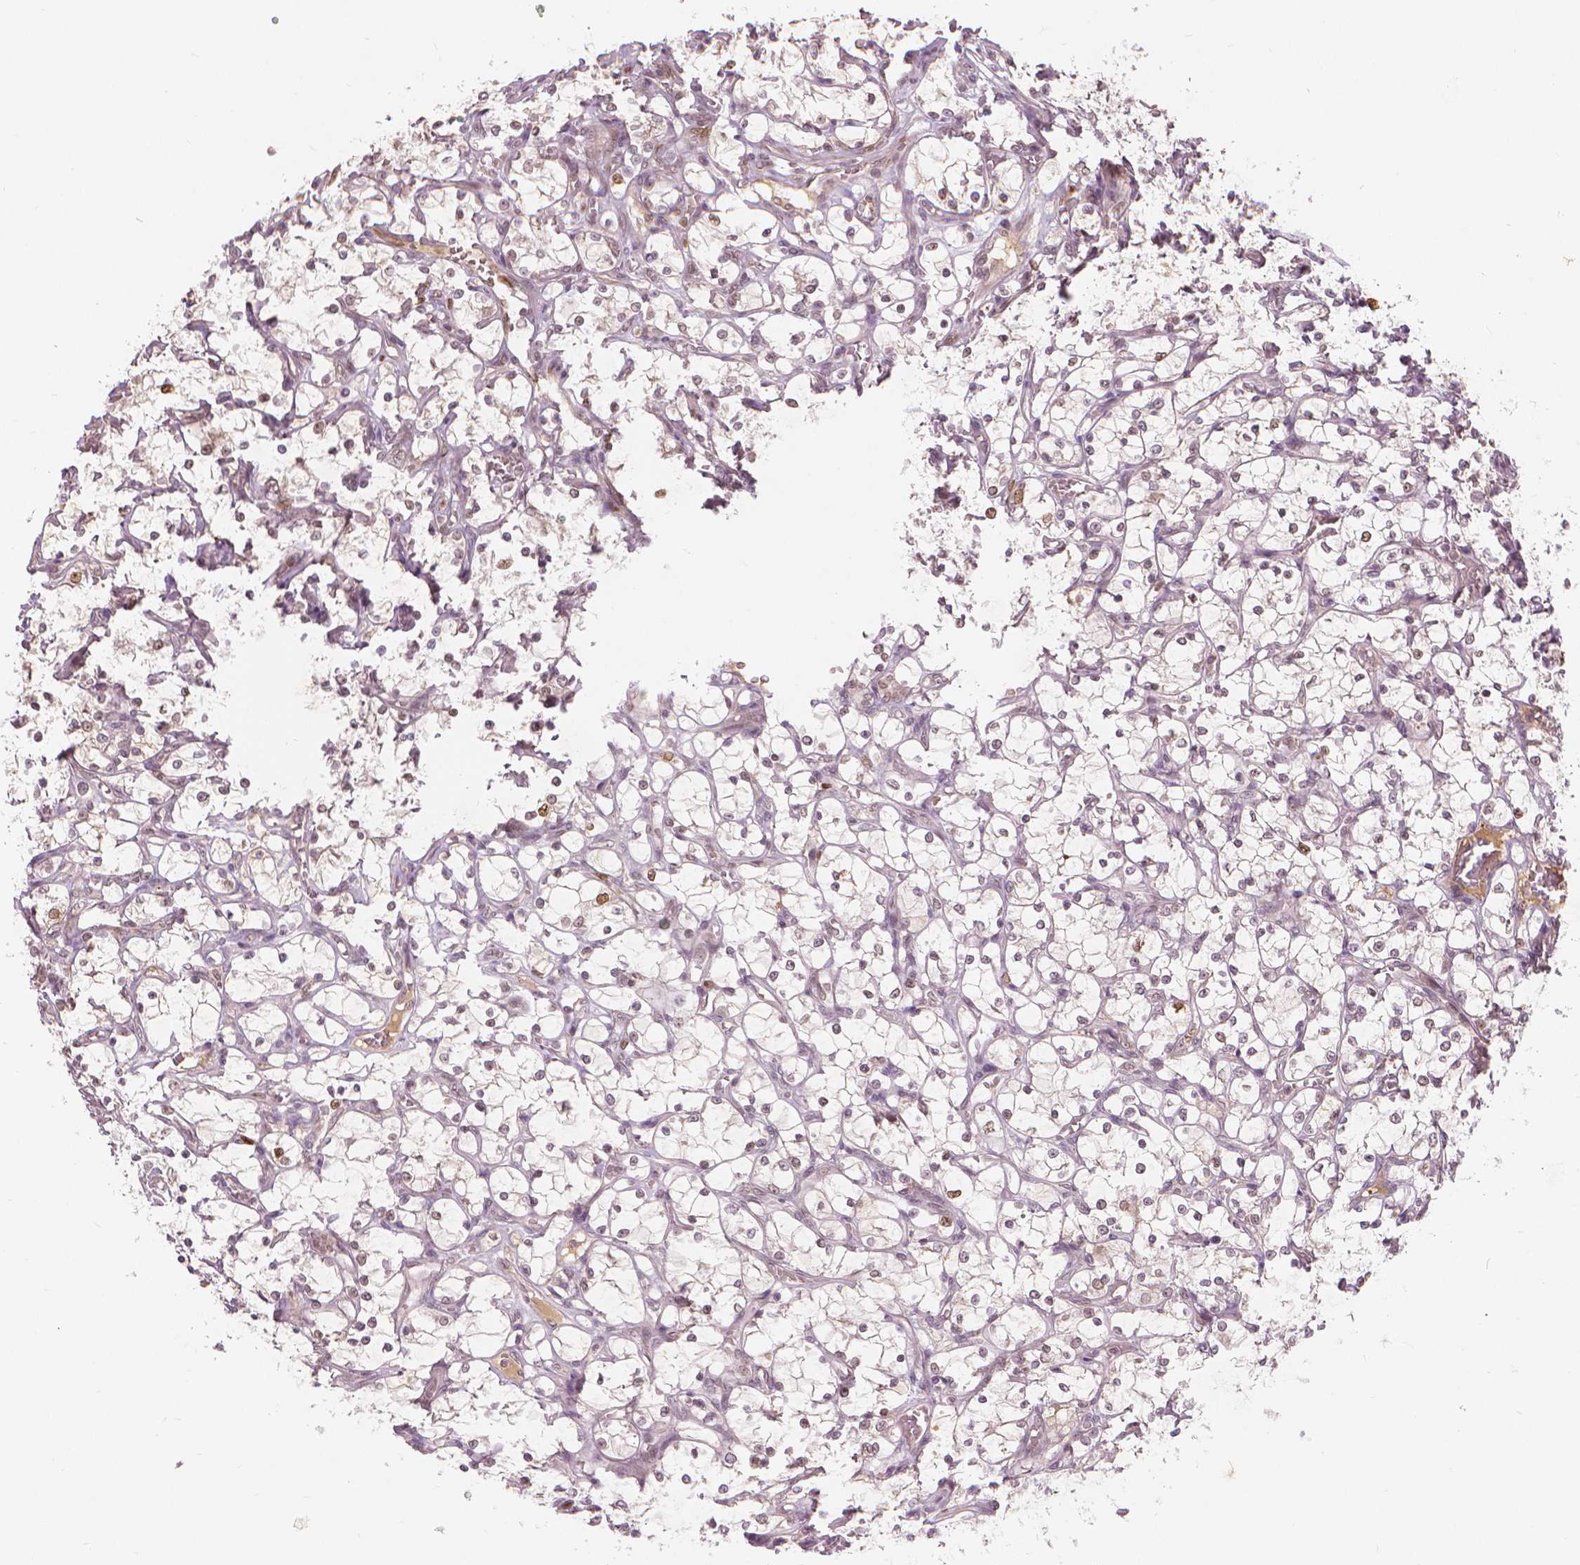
{"staining": {"intensity": "moderate", "quantity": "<25%", "location": "nuclear"}, "tissue": "renal cancer", "cell_type": "Tumor cells", "image_type": "cancer", "snomed": [{"axis": "morphology", "description": "Adenocarcinoma, NOS"}, {"axis": "topography", "description": "Kidney"}], "caption": "Tumor cells exhibit moderate nuclear expression in approximately <25% of cells in adenocarcinoma (renal).", "gene": "NSD2", "patient": {"sex": "female", "age": 69}}